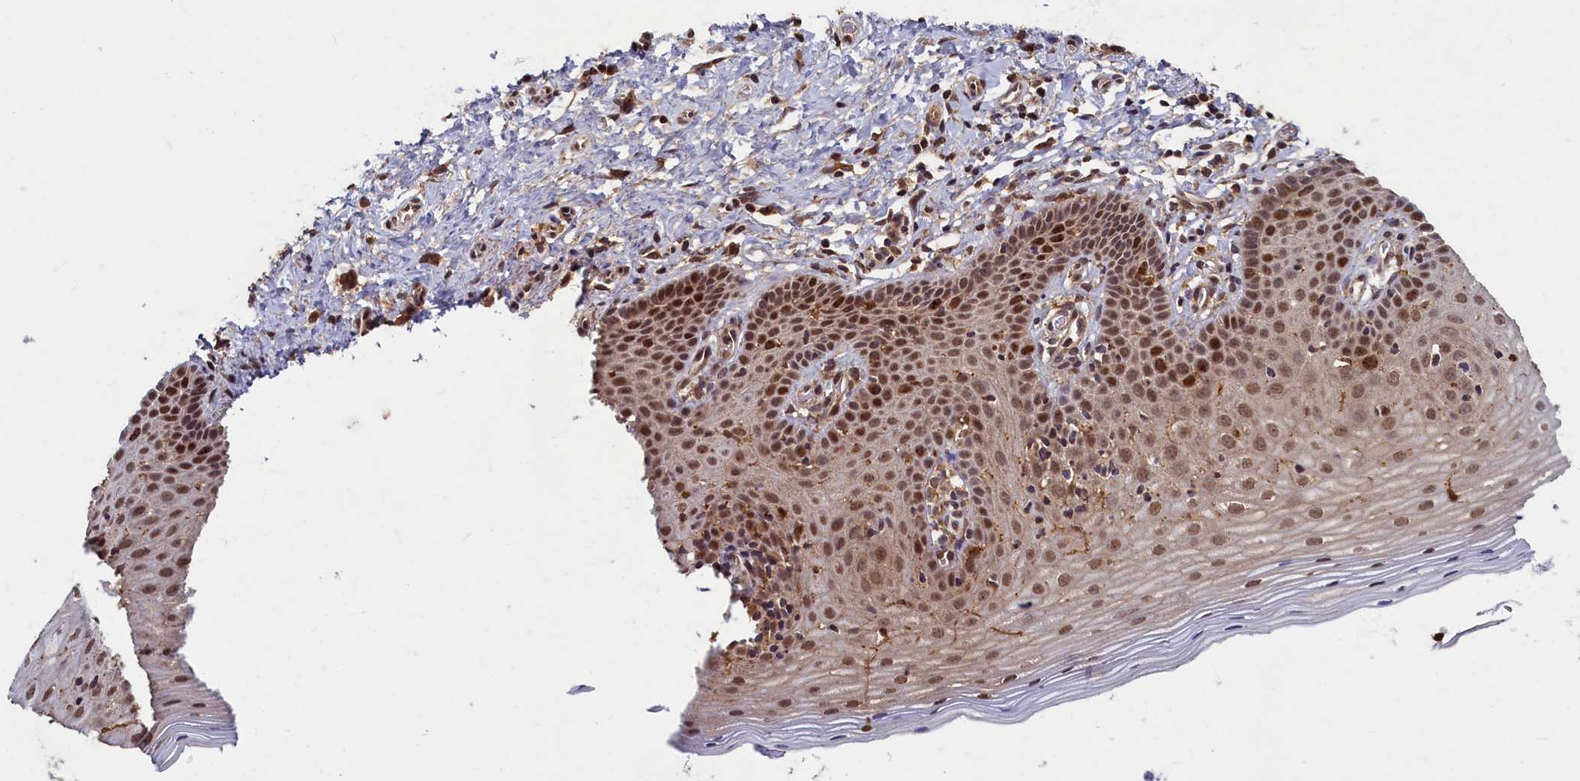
{"staining": {"intensity": "moderate", "quantity": ">75%", "location": "cytoplasmic/membranous,nuclear"}, "tissue": "cervix", "cell_type": "Glandular cells", "image_type": "normal", "snomed": [{"axis": "morphology", "description": "Normal tissue, NOS"}, {"axis": "topography", "description": "Cervix"}], "caption": "A brown stain highlights moderate cytoplasmic/membranous,nuclear positivity of a protein in glandular cells of unremarkable cervix. (Stains: DAB in brown, nuclei in blue, Microscopy: brightfield microscopy at high magnification).", "gene": "BRCA1", "patient": {"sex": "female", "age": 36}}